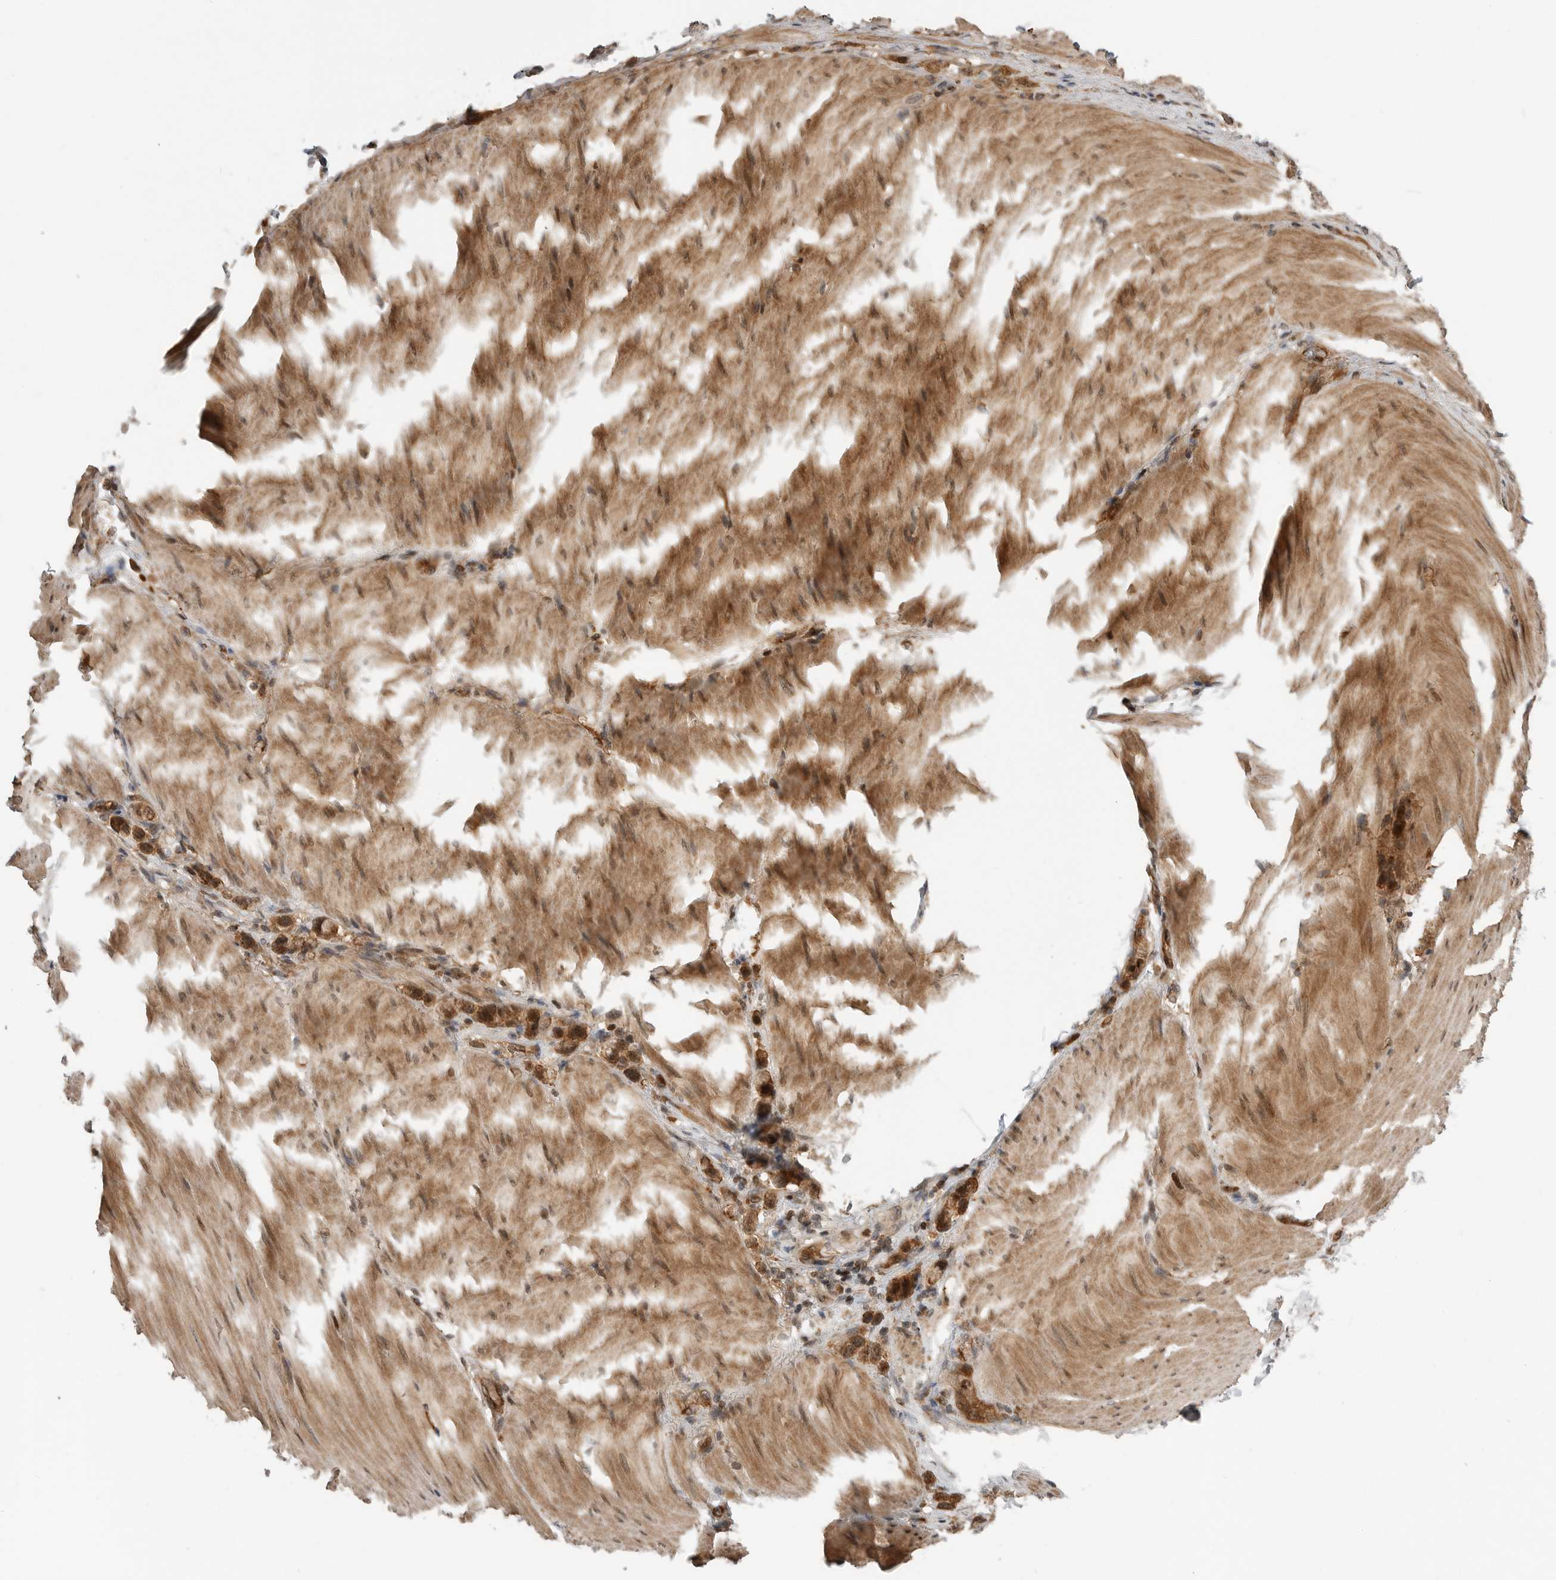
{"staining": {"intensity": "strong", "quantity": ">75%", "location": "cytoplasmic/membranous,nuclear"}, "tissue": "stomach cancer", "cell_type": "Tumor cells", "image_type": "cancer", "snomed": [{"axis": "morphology", "description": "Adenocarcinoma, NOS"}, {"axis": "topography", "description": "Stomach"}], "caption": "The immunohistochemical stain highlights strong cytoplasmic/membranous and nuclear positivity in tumor cells of stomach cancer tissue.", "gene": "STRAP", "patient": {"sex": "female", "age": 65}}